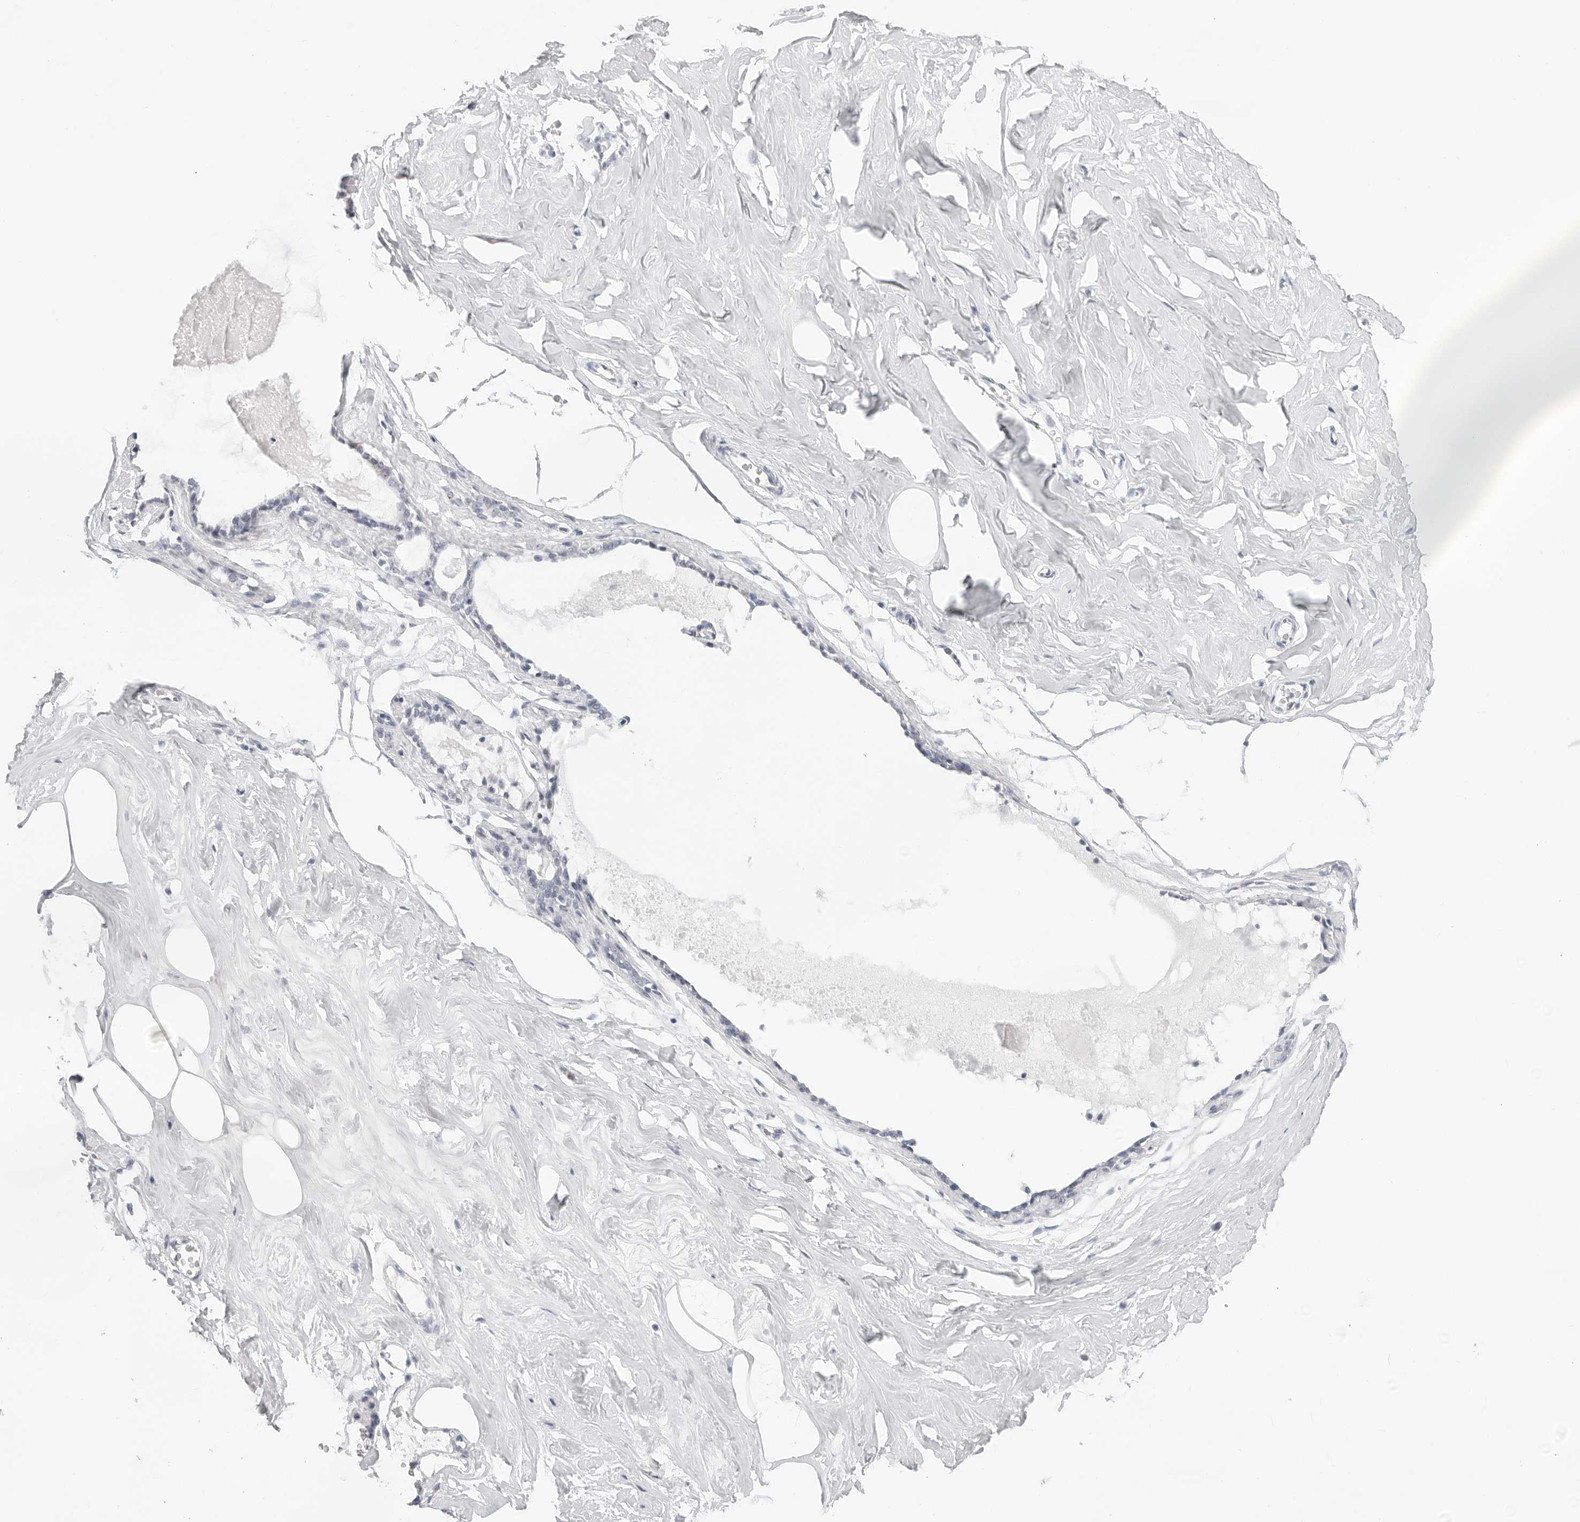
{"staining": {"intensity": "negative", "quantity": "none", "location": "none"}, "tissue": "adipose tissue", "cell_type": "Adipocytes", "image_type": "normal", "snomed": [{"axis": "morphology", "description": "Normal tissue, NOS"}, {"axis": "morphology", "description": "Fibrosis, NOS"}, {"axis": "topography", "description": "Breast"}, {"axis": "topography", "description": "Adipose tissue"}], "caption": "Image shows no significant protein positivity in adipocytes of benign adipose tissue.", "gene": "CIART", "patient": {"sex": "female", "age": 39}}